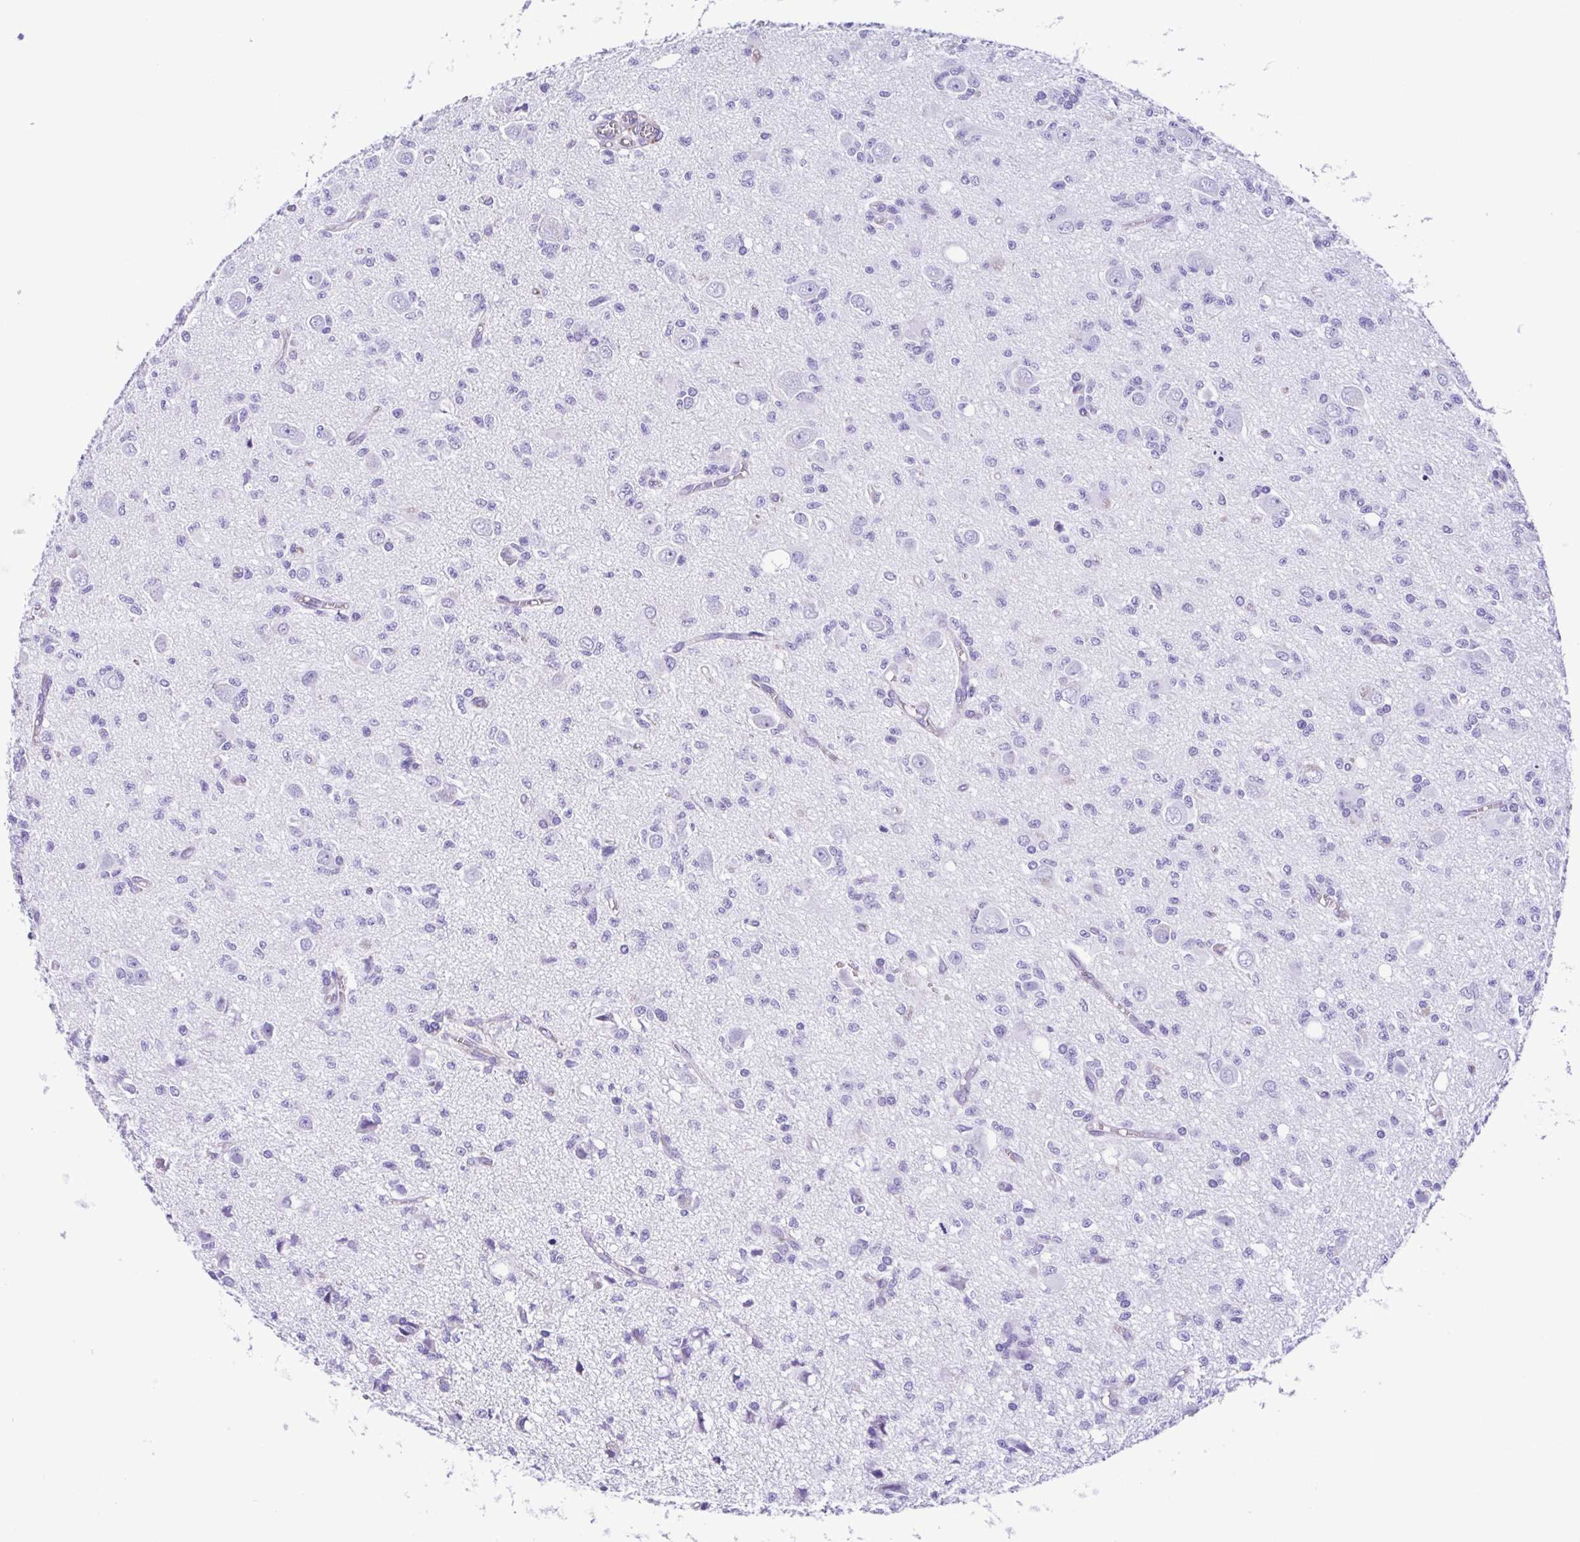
{"staining": {"intensity": "negative", "quantity": "none", "location": "none"}, "tissue": "glioma", "cell_type": "Tumor cells", "image_type": "cancer", "snomed": [{"axis": "morphology", "description": "Glioma, malignant, Low grade"}, {"axis": "topography", "description": "Brain"}], "caption": "Glioma was stained to show a protein in brown. There is no significant positivity in tumor cells.", "gene": "CYP11B1", "patient": {"sex": "male", "age": 64}}